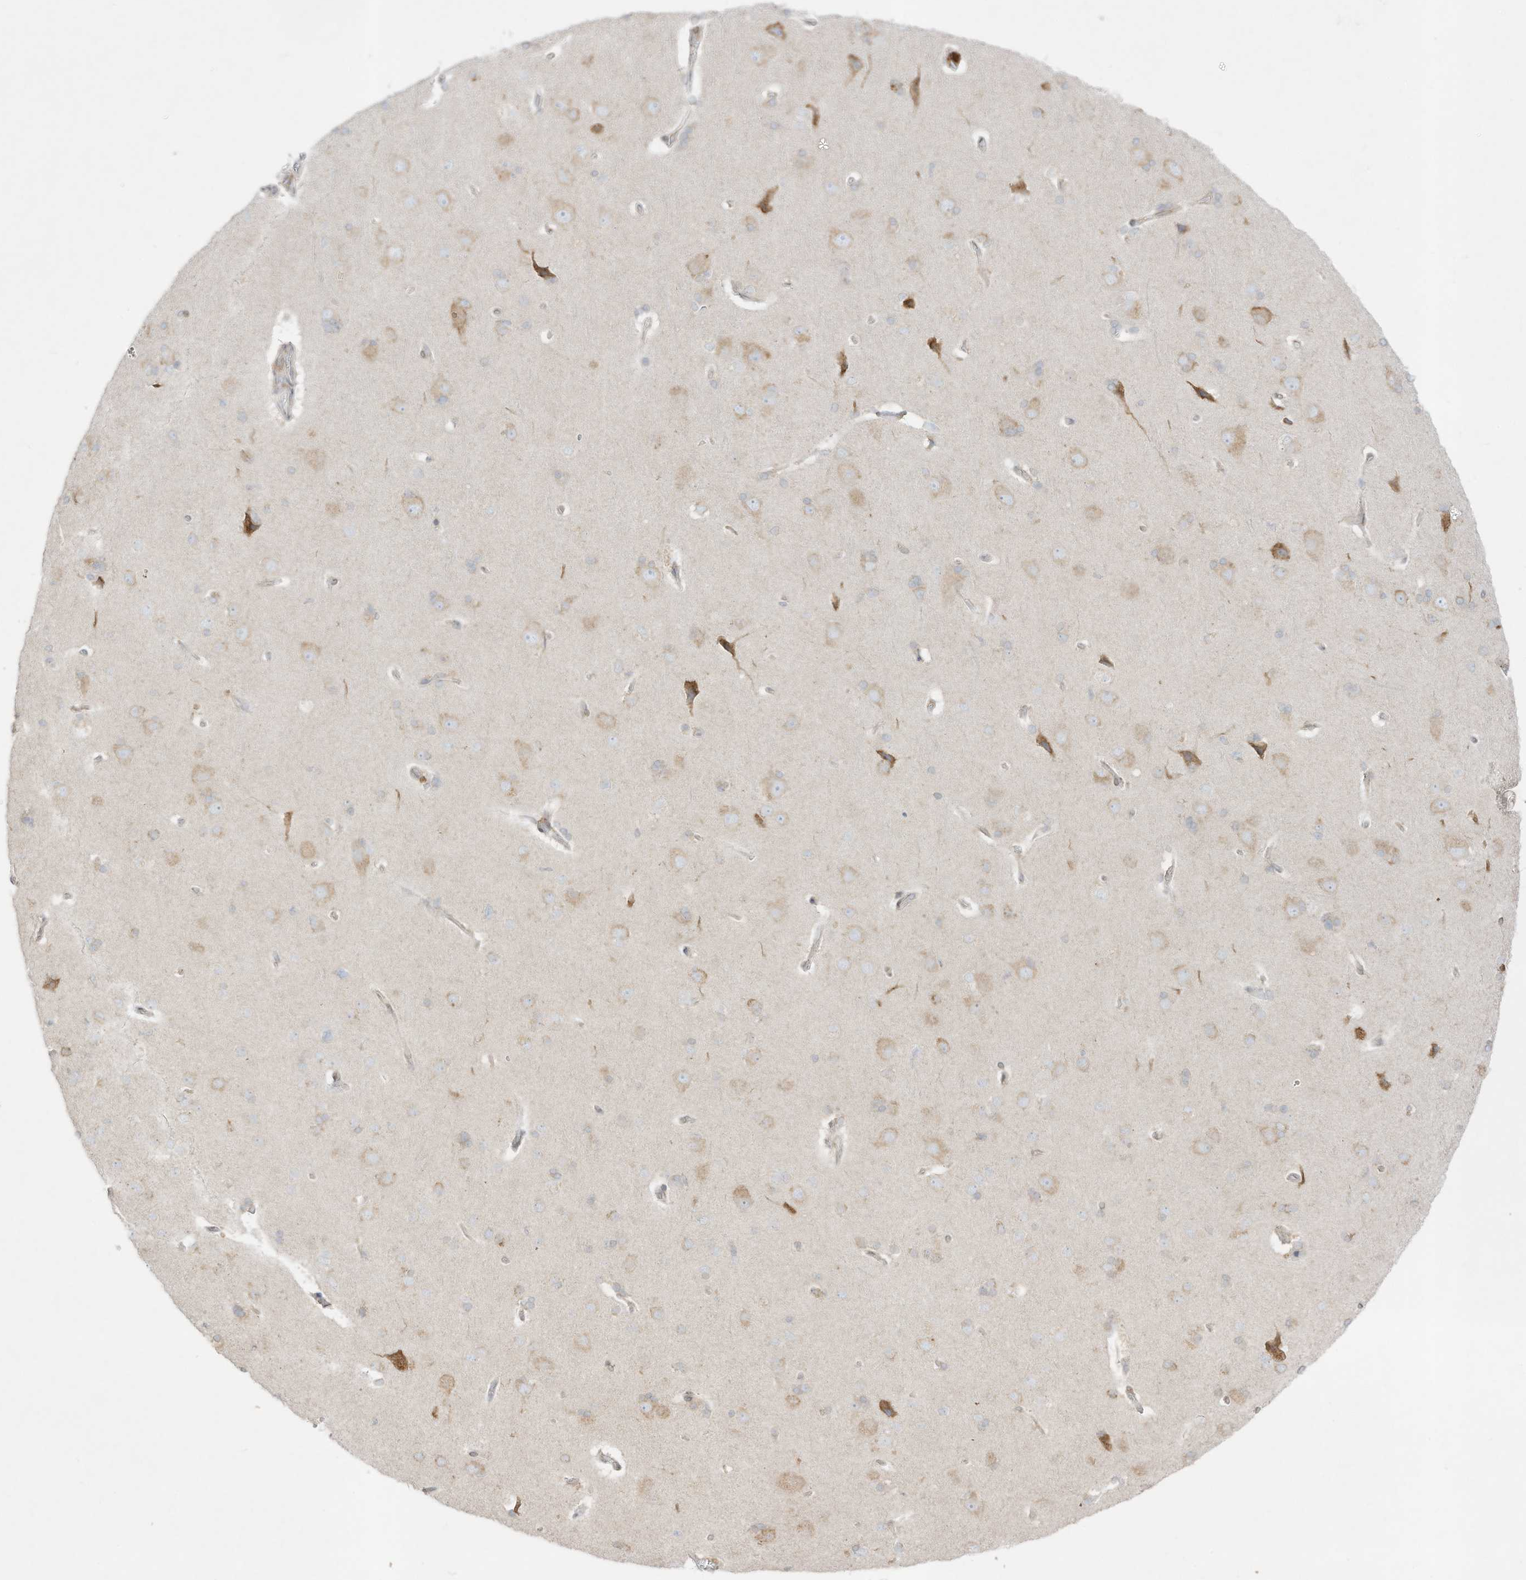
{"staining": {"intensity": "negative", "quantity": "none", "location": "none"}, "tissue": "cerebral cortex", "cell_type": "Endothelial cells", "image_type": "normal", "snomed": [{"axis": "morphology", "description": "Normal tissue, NOS"}, {"axis": "topography", "description": "Cerebral cortex"}], "caption": "The micrograph displays no significant positivity in endothelial cells of cerebral cortex.", "gene": "PTK6", "patient": {"sex": "male", "age": 62}}